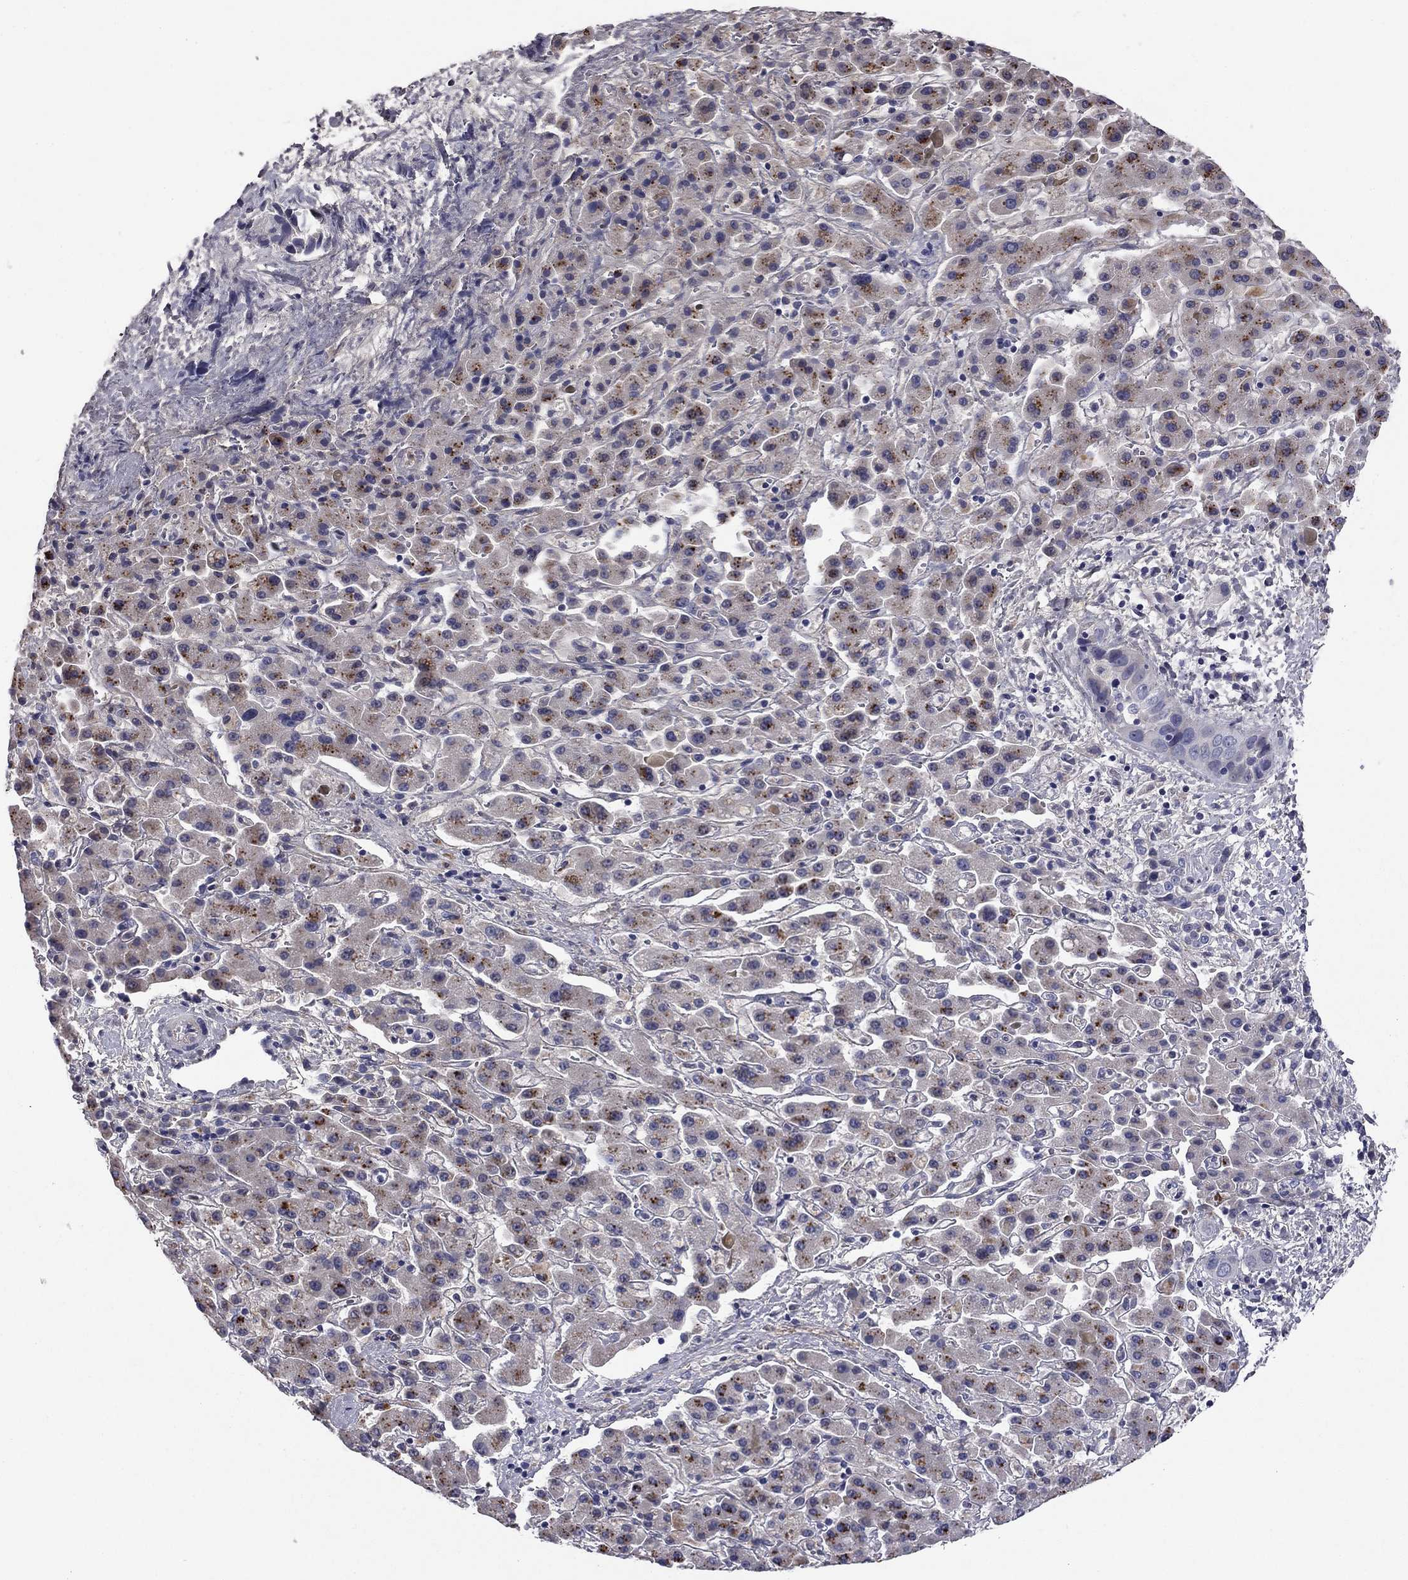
{"staining": {"intensity": "negative", "quantity": "none", "location": "none"}, "tissue": "liver cancer", "cell_type": "Tumor cells", "image_type": "cancer", "snomed": [{"axis": "morphology", "description": "Cholangiocarcinoma"}, {"axis": "topography", "description": "Liver"}], "caption": "Protein analysis of liver cancer displays no significant expression in tumor cells. The staining is performed using DAB (3,3'-diaminobenzidine) brown chromogen with nuclei counter-stained in using hematoxylin.", "gene": "COL2A1", "patient": {"sex": "female", "age": 52}}